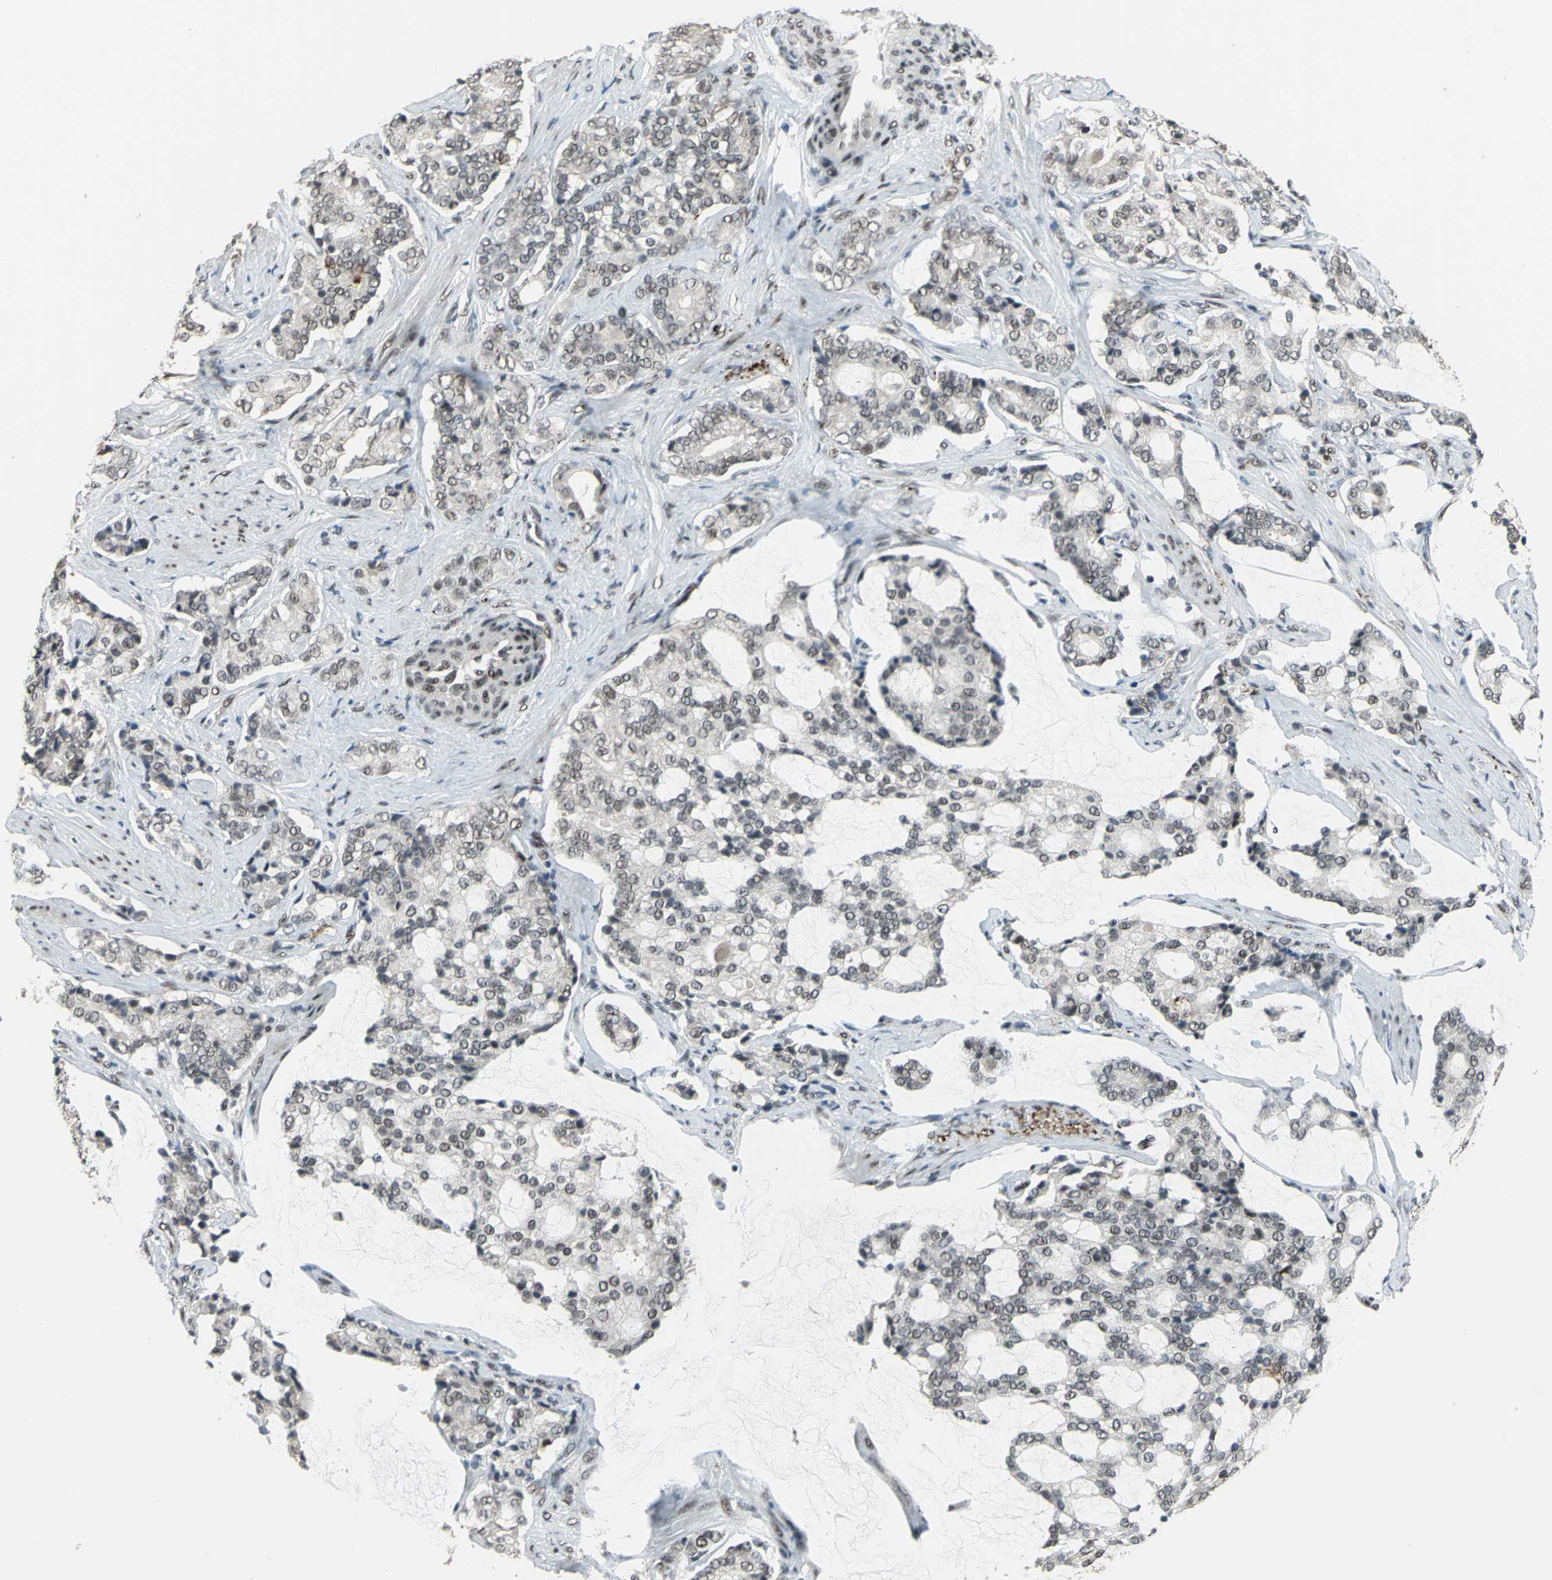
{"staining": {"intensity": "weak", "quantity": "<25%", "location": "nuclear"}, "tissue": "prostate cancer", "cell_type": "Tumor cells", "image_type": "cancer", "snomed": [{"axis": "morphology", "description": "Adenocarcinoma, Low grade"}, {"axis": "topography", "description": "Prostate"}], "caption": "Human adenocarcinoma (low-grade) (prostate) stained for a protein using immunohistochemistry shows no positivity in tumor cells.", "gene": "ELF2", "patient": {"sex": "male", "age": 58}}